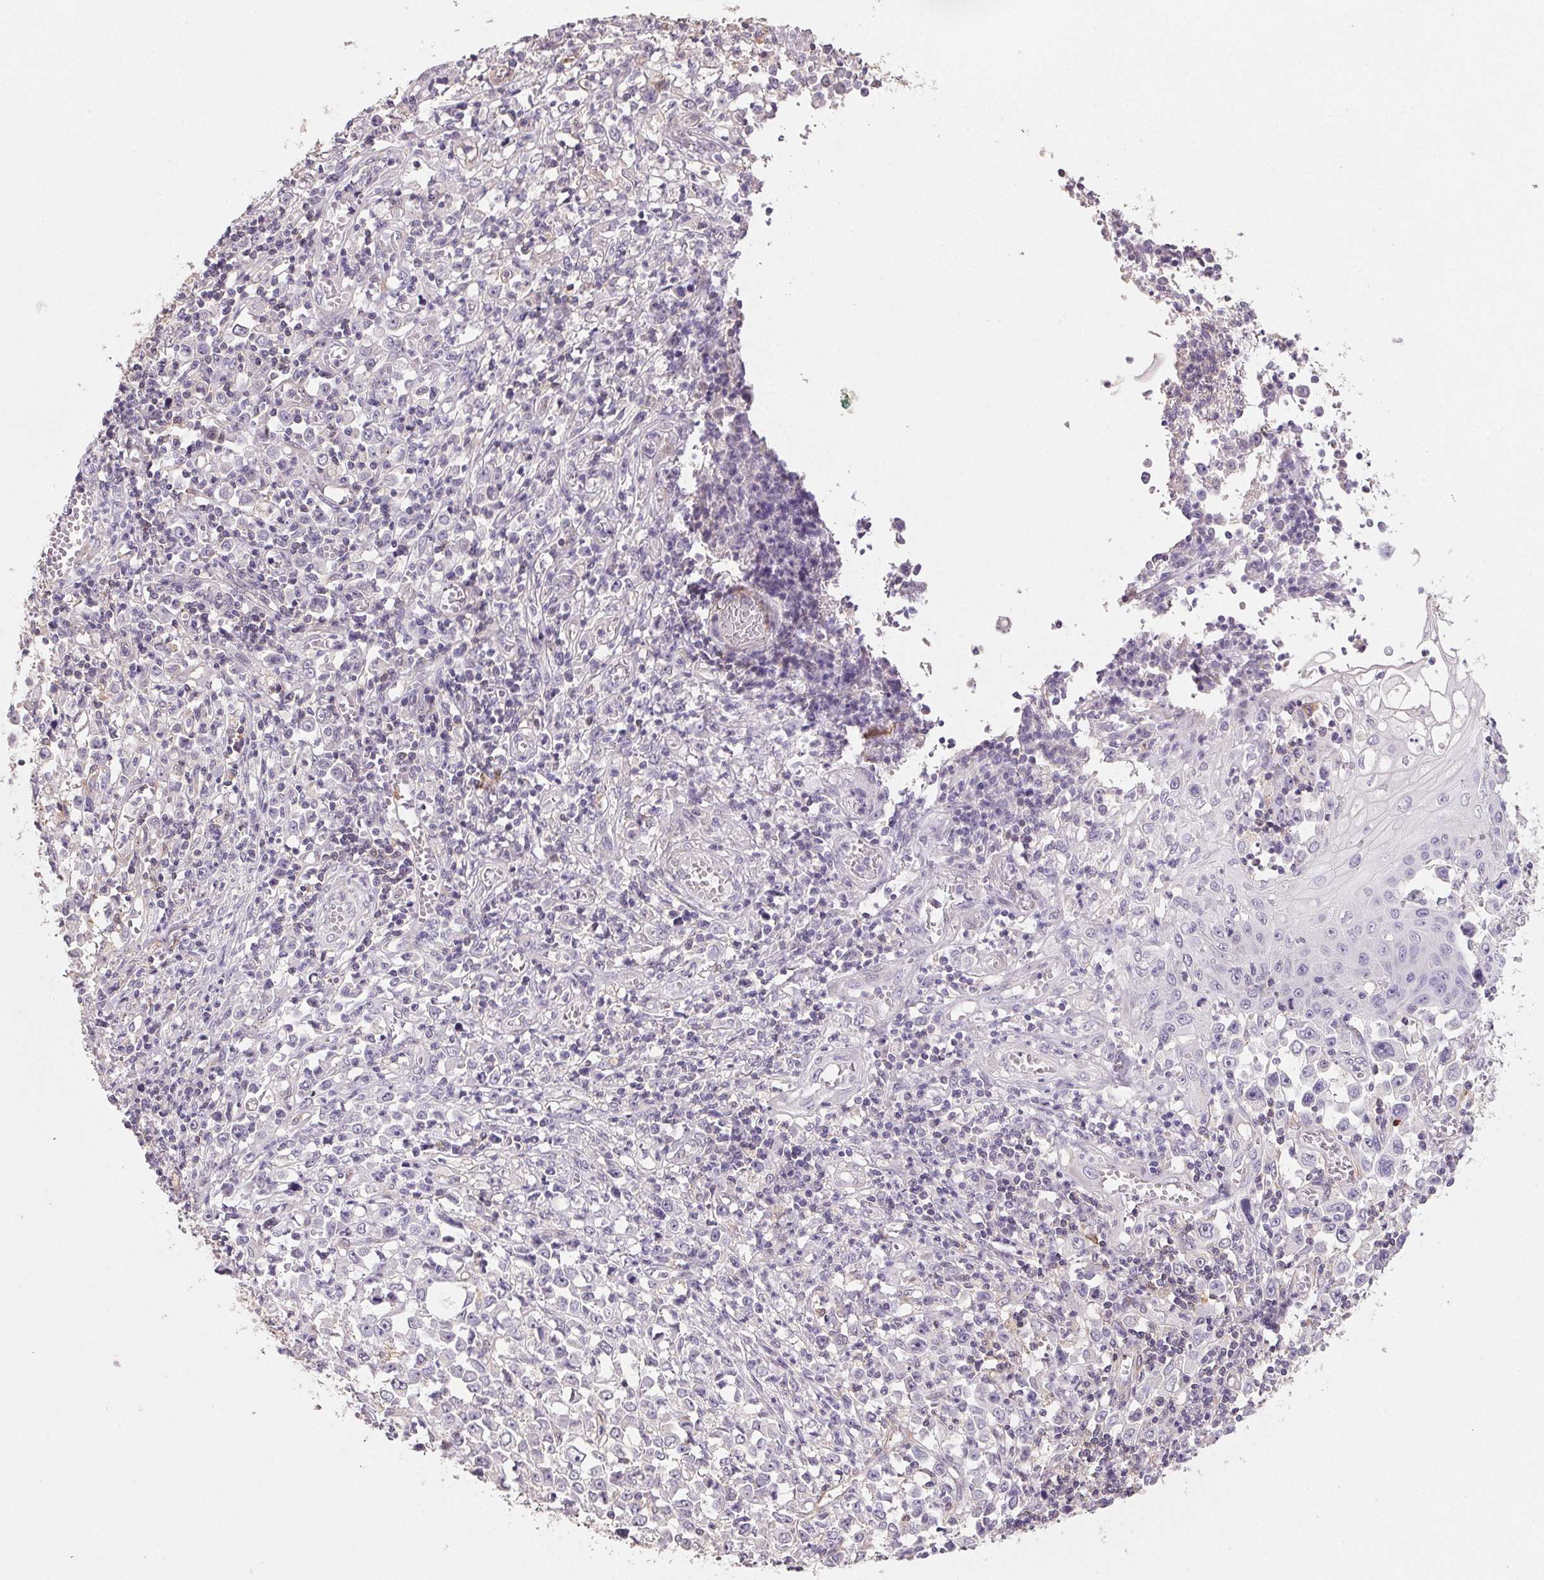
{"staining": {"intensity": "negative", "quantity": "none", "location": "none"}, "tissue": "stomach cancer", "cell_type": "Tumor cells", "image_type": "cancer", "snomed": [{"axis": "morphology", "description": "Adenocarcinoma, NOS"}, {"axis": "topography", "description": "Stomach, upper"}], "caption": "Human stomach cancer (adenocarcinoma) stained for a protein using immunohistochemistry (IHC) demonstrates no expression in tumor cells.", "gene": "GBP1", "patient": {"sex": "male", "age": 70}}